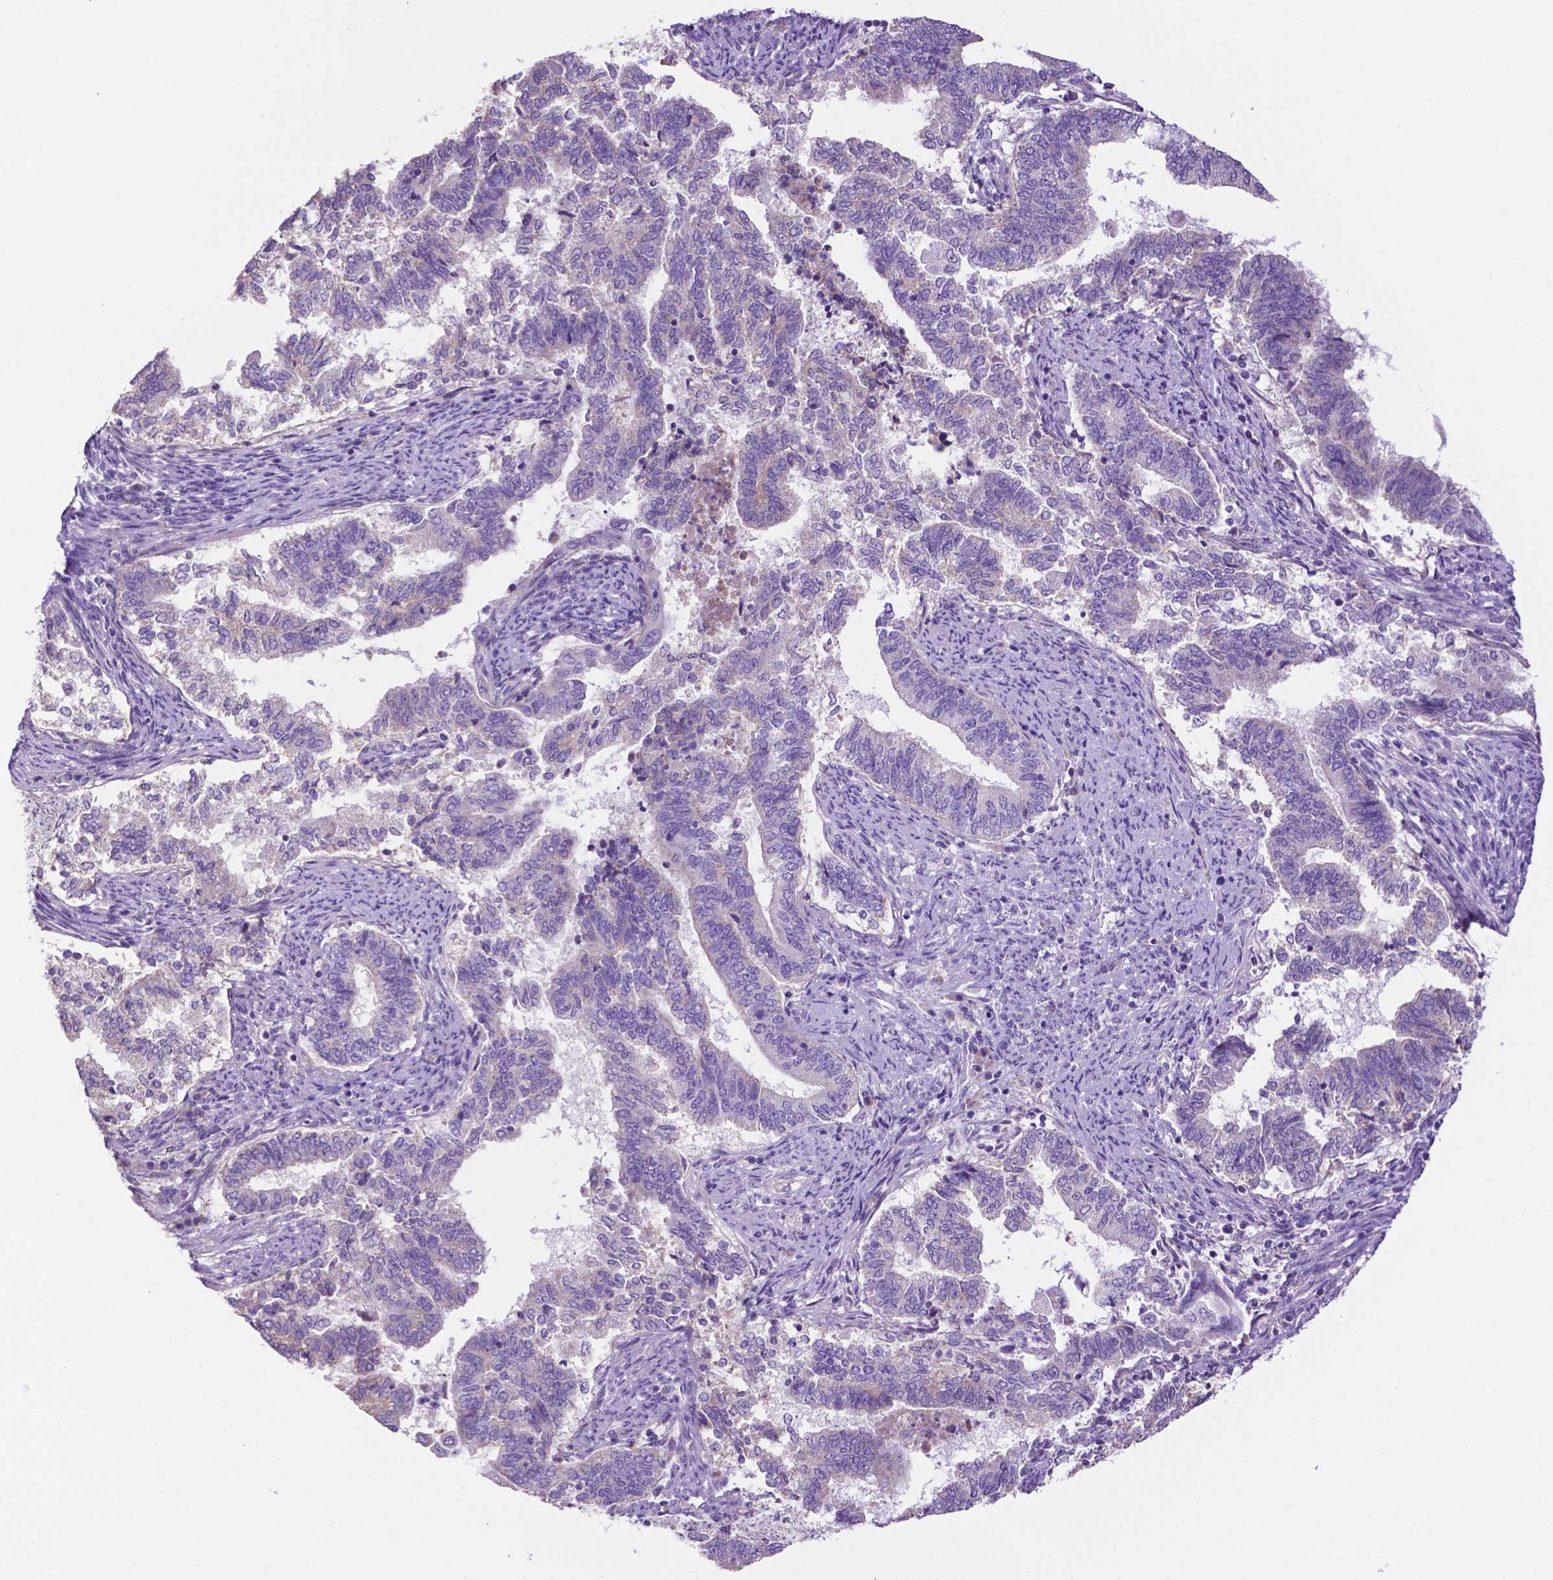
{"staining": {"intensity": "negative", "quantity": "none", "location": "none"}, "tissue": "endometrial cancer", "cell_type": "Tumor cells", "image_type": "cancer", "snomed": [{"axis": "morphology", "description": "Adenocarcinoma, NOS"}, {"axis": "topography", "description": "Endometrium"}], "caption": "This is a histopathology image of immunohistochemistry (IHC) staining of endometrial adenocarcinoma, which shows no expression in tumor cells.", "gene": "PHYHIP", "patient": {"sex": "female", "age": 65}}